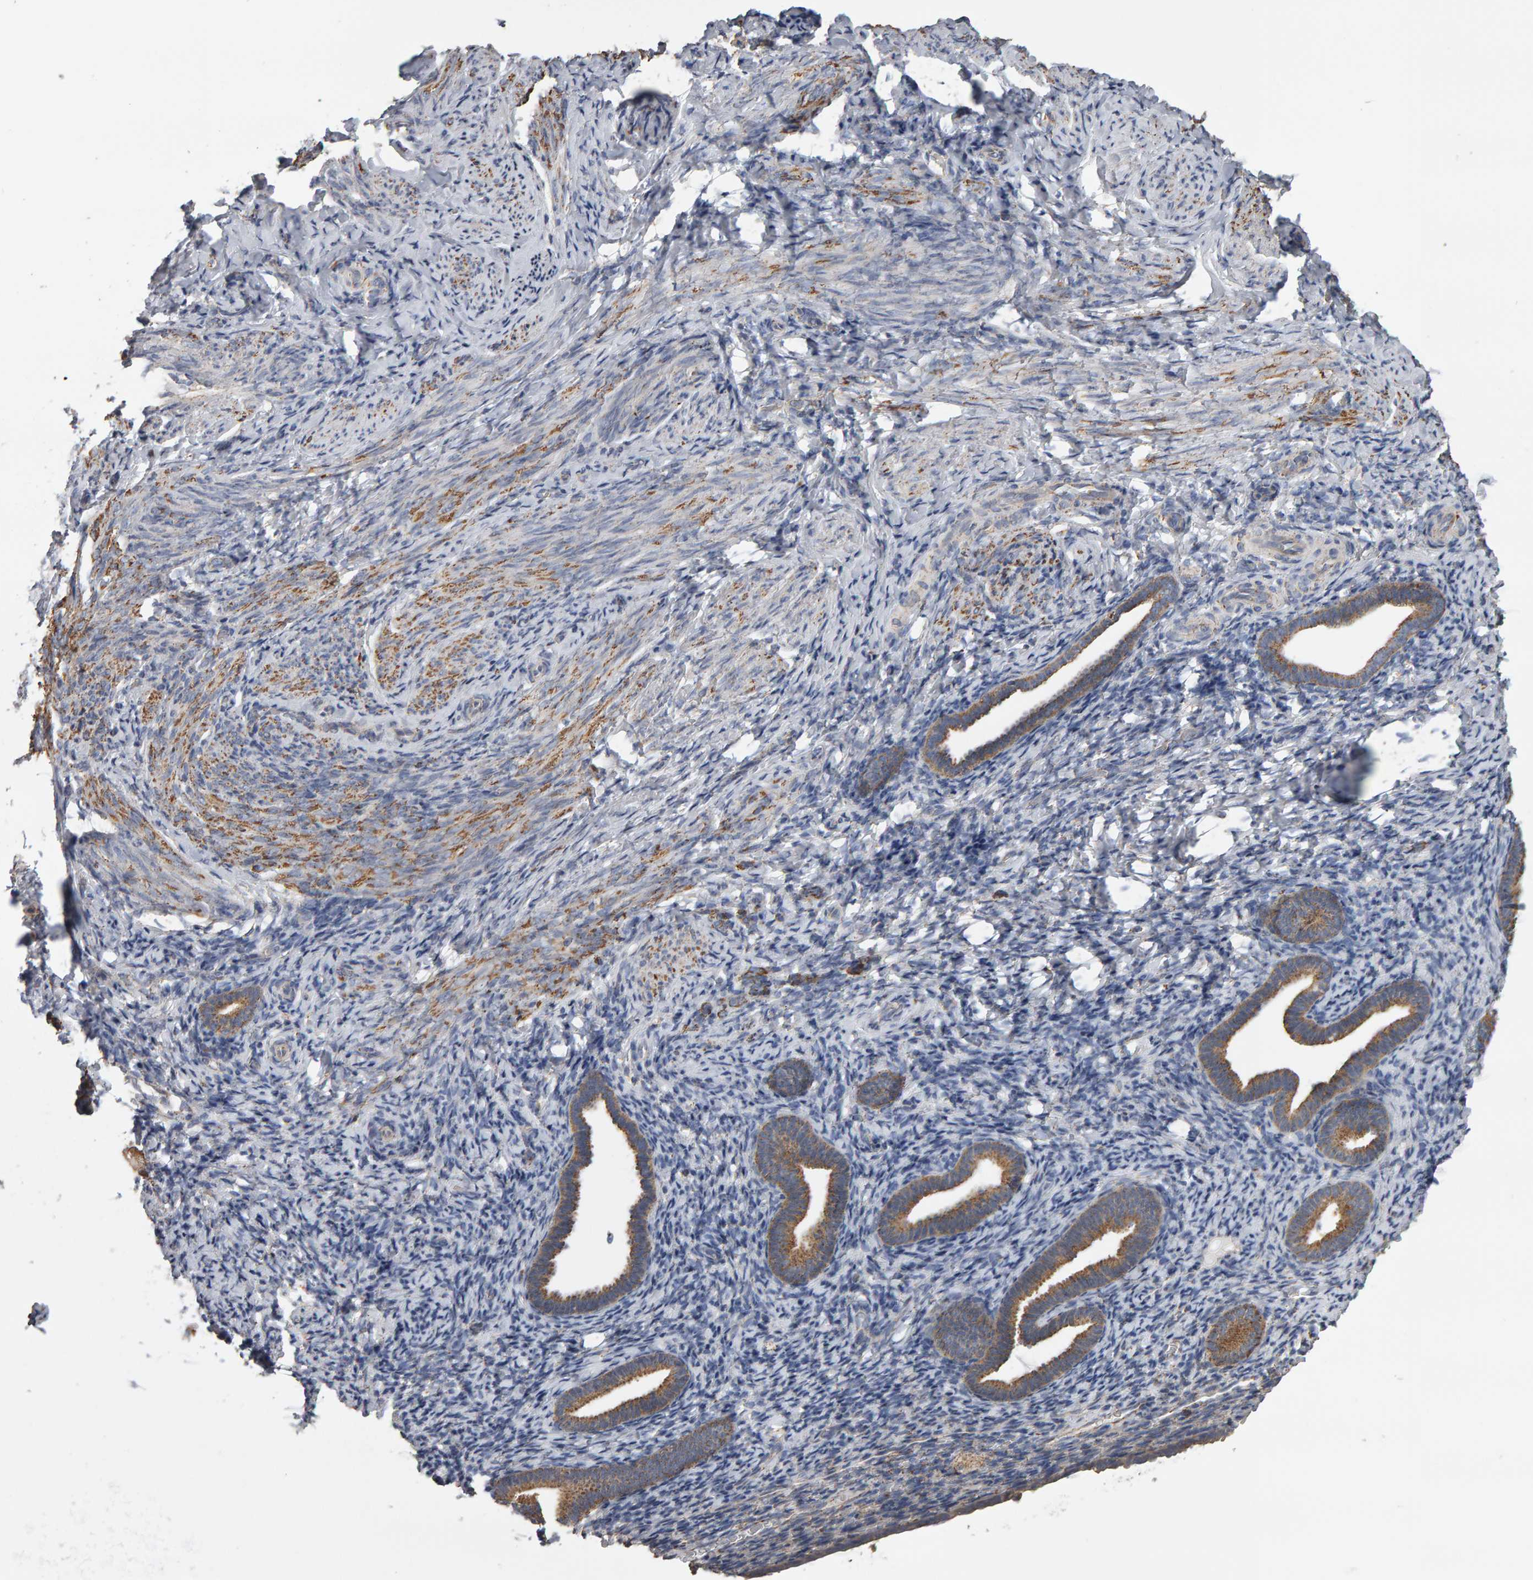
{"staining": {"intensity": "weak", "quantity": "<25%", "location": "cytoplasmic/membranous"}, "tissue": "endometrium", "cell_type": "Cells in endometrial stroma", "image_type": "normal", "snomed": [{"axis": "morphology", "description": "Normal tissue, NOS"}, {"axis": "topography", "description": "Endometrium"}], "caption": "Immunohistochemical staining of normal human endometrium demonstrates no significant staining in cells in endometrial stroma.", "gene": "TOM1L1", "patient": {"sex": "female", "age": 51}}